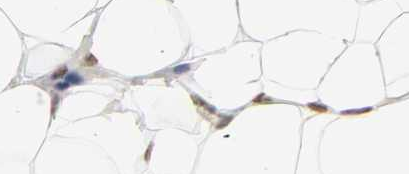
{"staining": {"intensity": "moderate", "quantity": ">75%", "location": "nuclear"}, "tissue": "adipose tissue", "cell_type": "Adipocytes", "image_type": "normal", "snomed": [{"axis": "morphology", "description": "Normal tissue, NOS"}, {"axis": "topography", "description": "Soft tissue"}], "caption": "Immunohistochemistry micrograph of benign human adipose tissue stained for a protein (brown), which displays medium levels of moderate nuclear positivity in about >75% of adipocytes.", "gene": "WAS", "patient": {"sex": "male", "age": 26}}